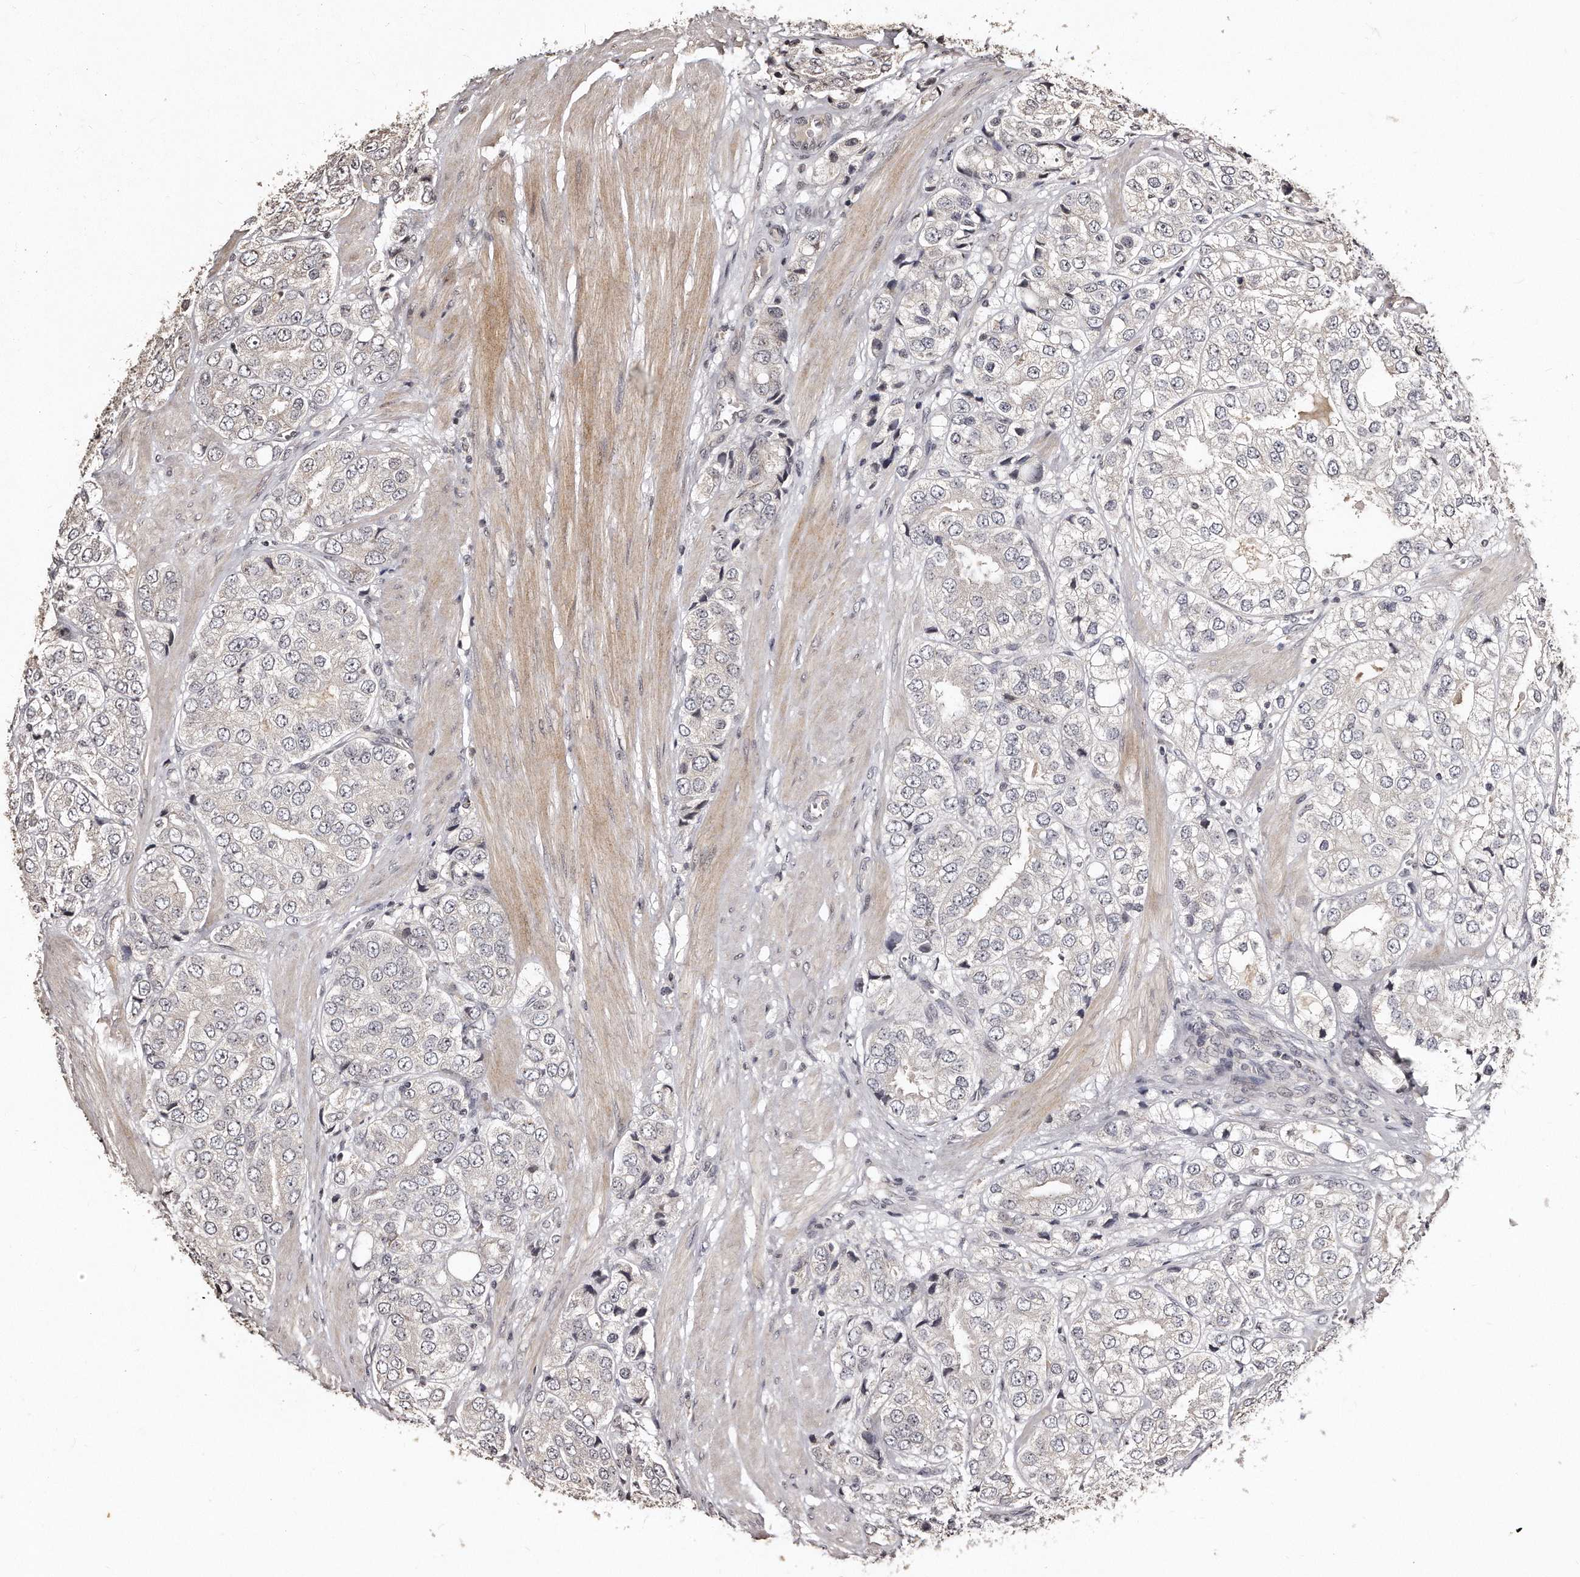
{"staining": {"intensity": "negative", "quantity": "none", "location": "none"}, "tissue": "prostate cancer", "cell_type": "Tumor cells", "image_type": "cancer", "snomed": [{"axis": "morphology", "description": "Adenocarcinoma, High grade"}, {"axis": "topography", "description": "Prostate"}], "caption": "Micrograph shows no protein expression in tumor cells of prostate cancer (adenocarcinoma (high-grade)) tissue.", "gene": "TSHR", "patient": {"sex": "male", "age": 50}}